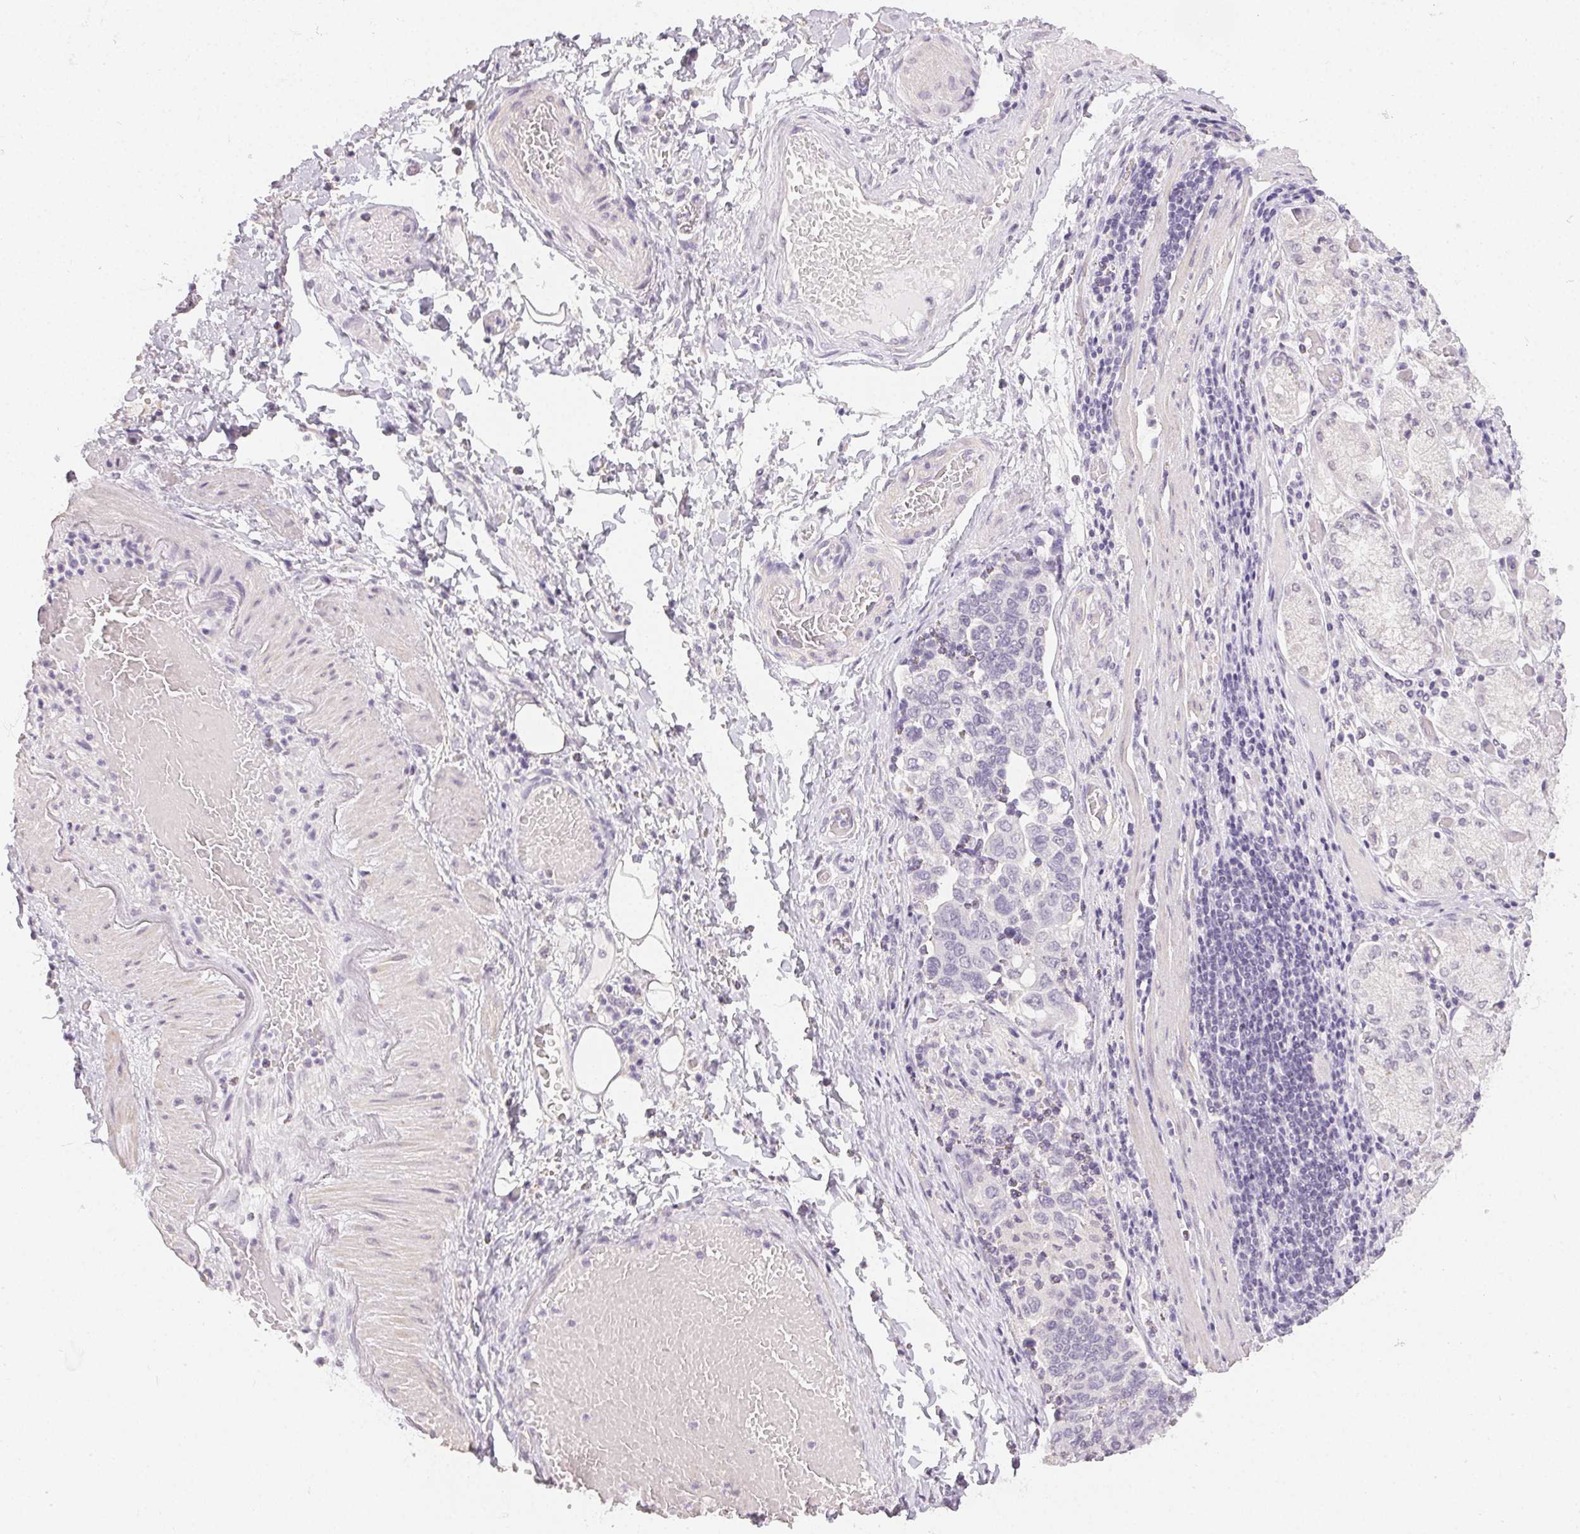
{"staining": {"intensity": "negative", "quantity": "none", "location": "none"}, "tissue": "stomach cancer", "cell_type": "Tumor cells", "image_type": "cancer", "snomed": [{"axis": "morphology", "description": "Adenocarcinoma, NOS"}, {"axis": "topography", "description": "Stomach, upper"}, {"axis": "topography", "description": "Stomach"}], "caption": "Immunohistochemistry (IHC) histopathology image of neoplastic tissue: human stomach cancer stained with DAB (3,3'-diaminobenzidine) demonstrates no significant protein positivity in tumor cells.", "gene": "TMEM174", "patient": {"sex": "male", "age": 62}}